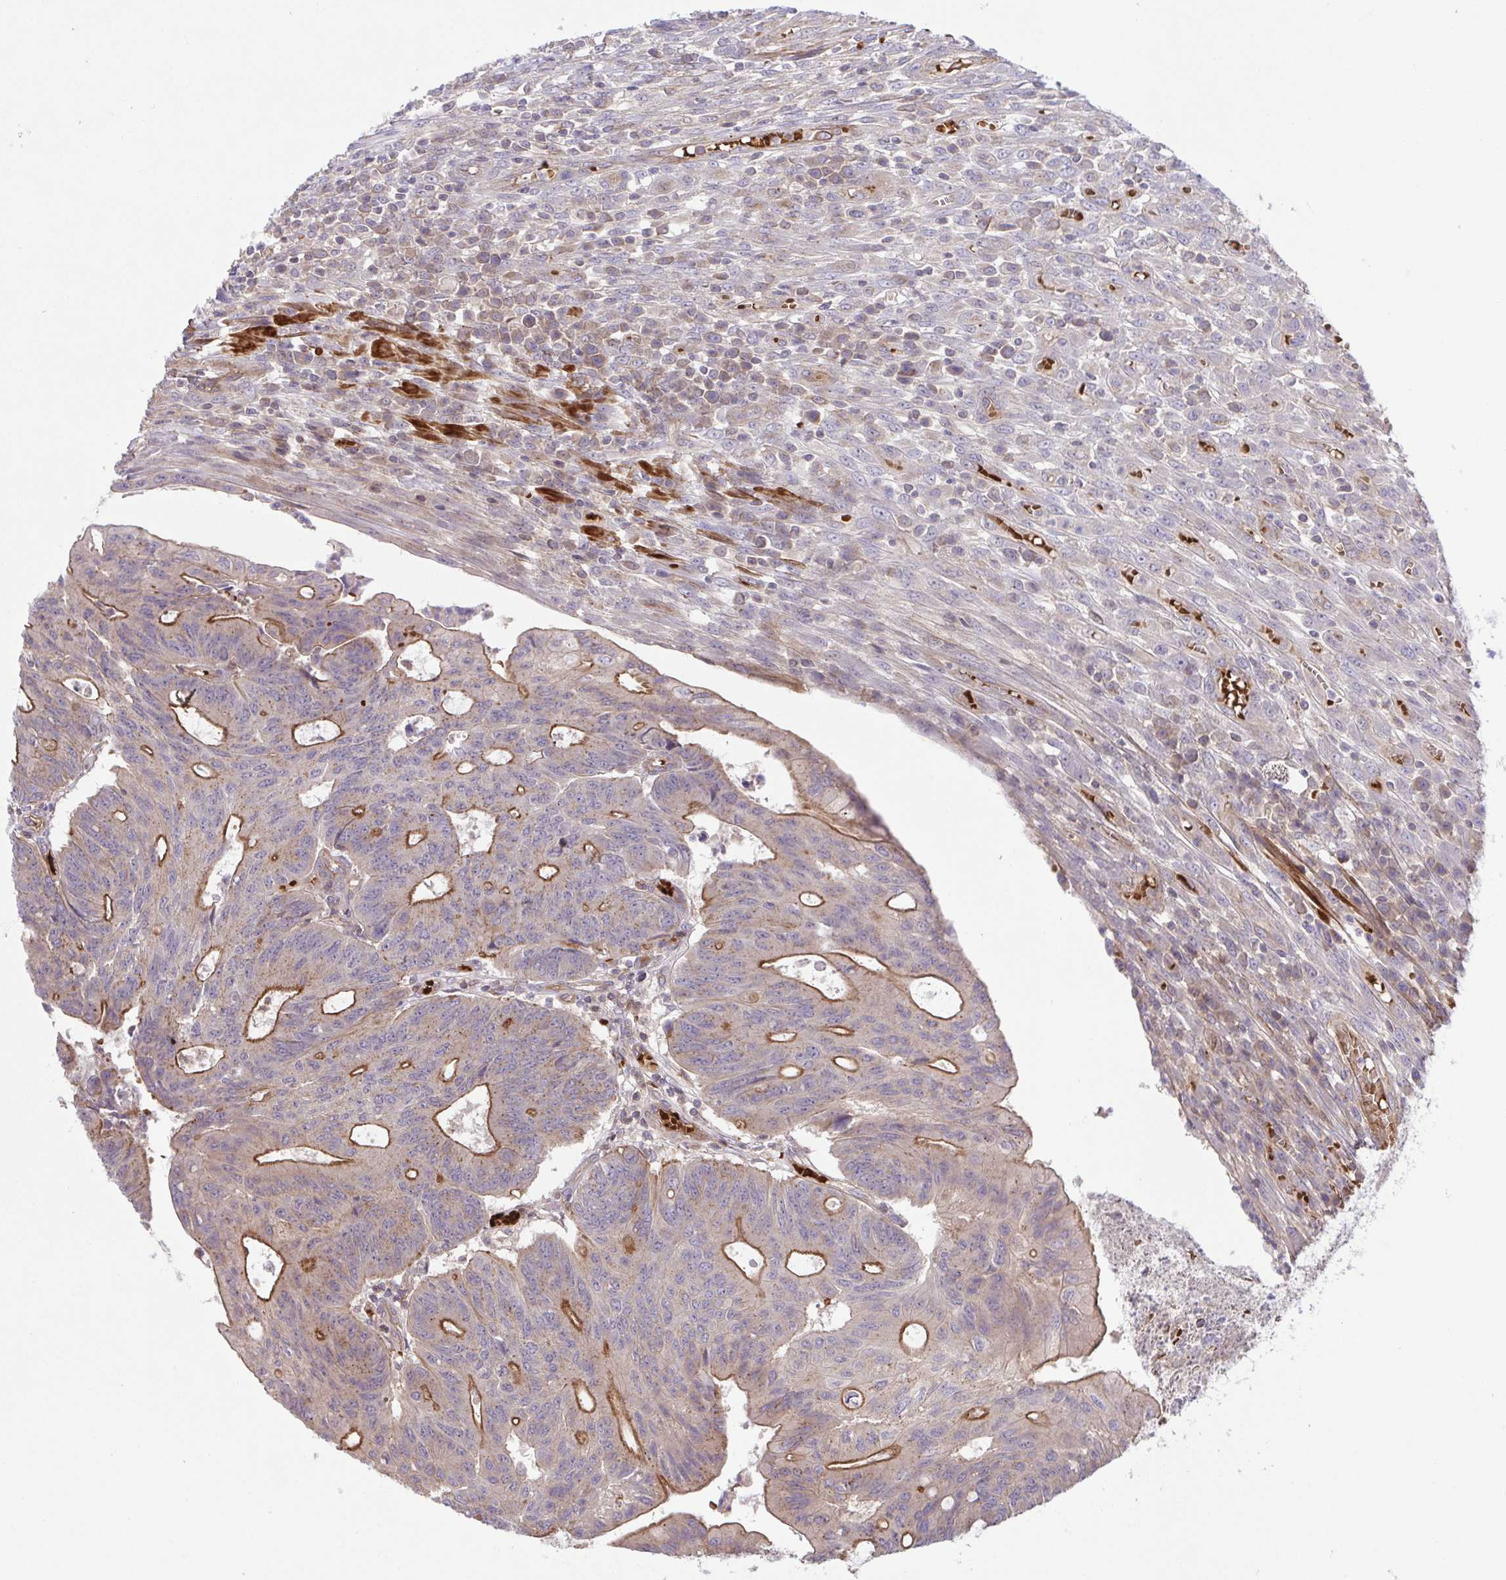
{"staining": {"intensity": "moderate", "quantity": "<25%", "location": "cytoplasmic/membranous"}, "tissue": "colorectal cancer", "cell_type": "Tumor cells", "image_type": "cancer", "snomed": [{"axis": "morphology", "description": "Adenocarcinoma, NOS"}, {"axis": "topography", "description": "Colon"}], "caption": "A low amount of moderate cytoplasmic/membranous positivity is present in approximately <25% of tumor cells in colorectal cancer (adenocarcinoma) tissue. (Brightfield microscopy of DAB IHC at high magnification).", "gene": "IDE", "patient": {"sex": "male", "age": 65}}